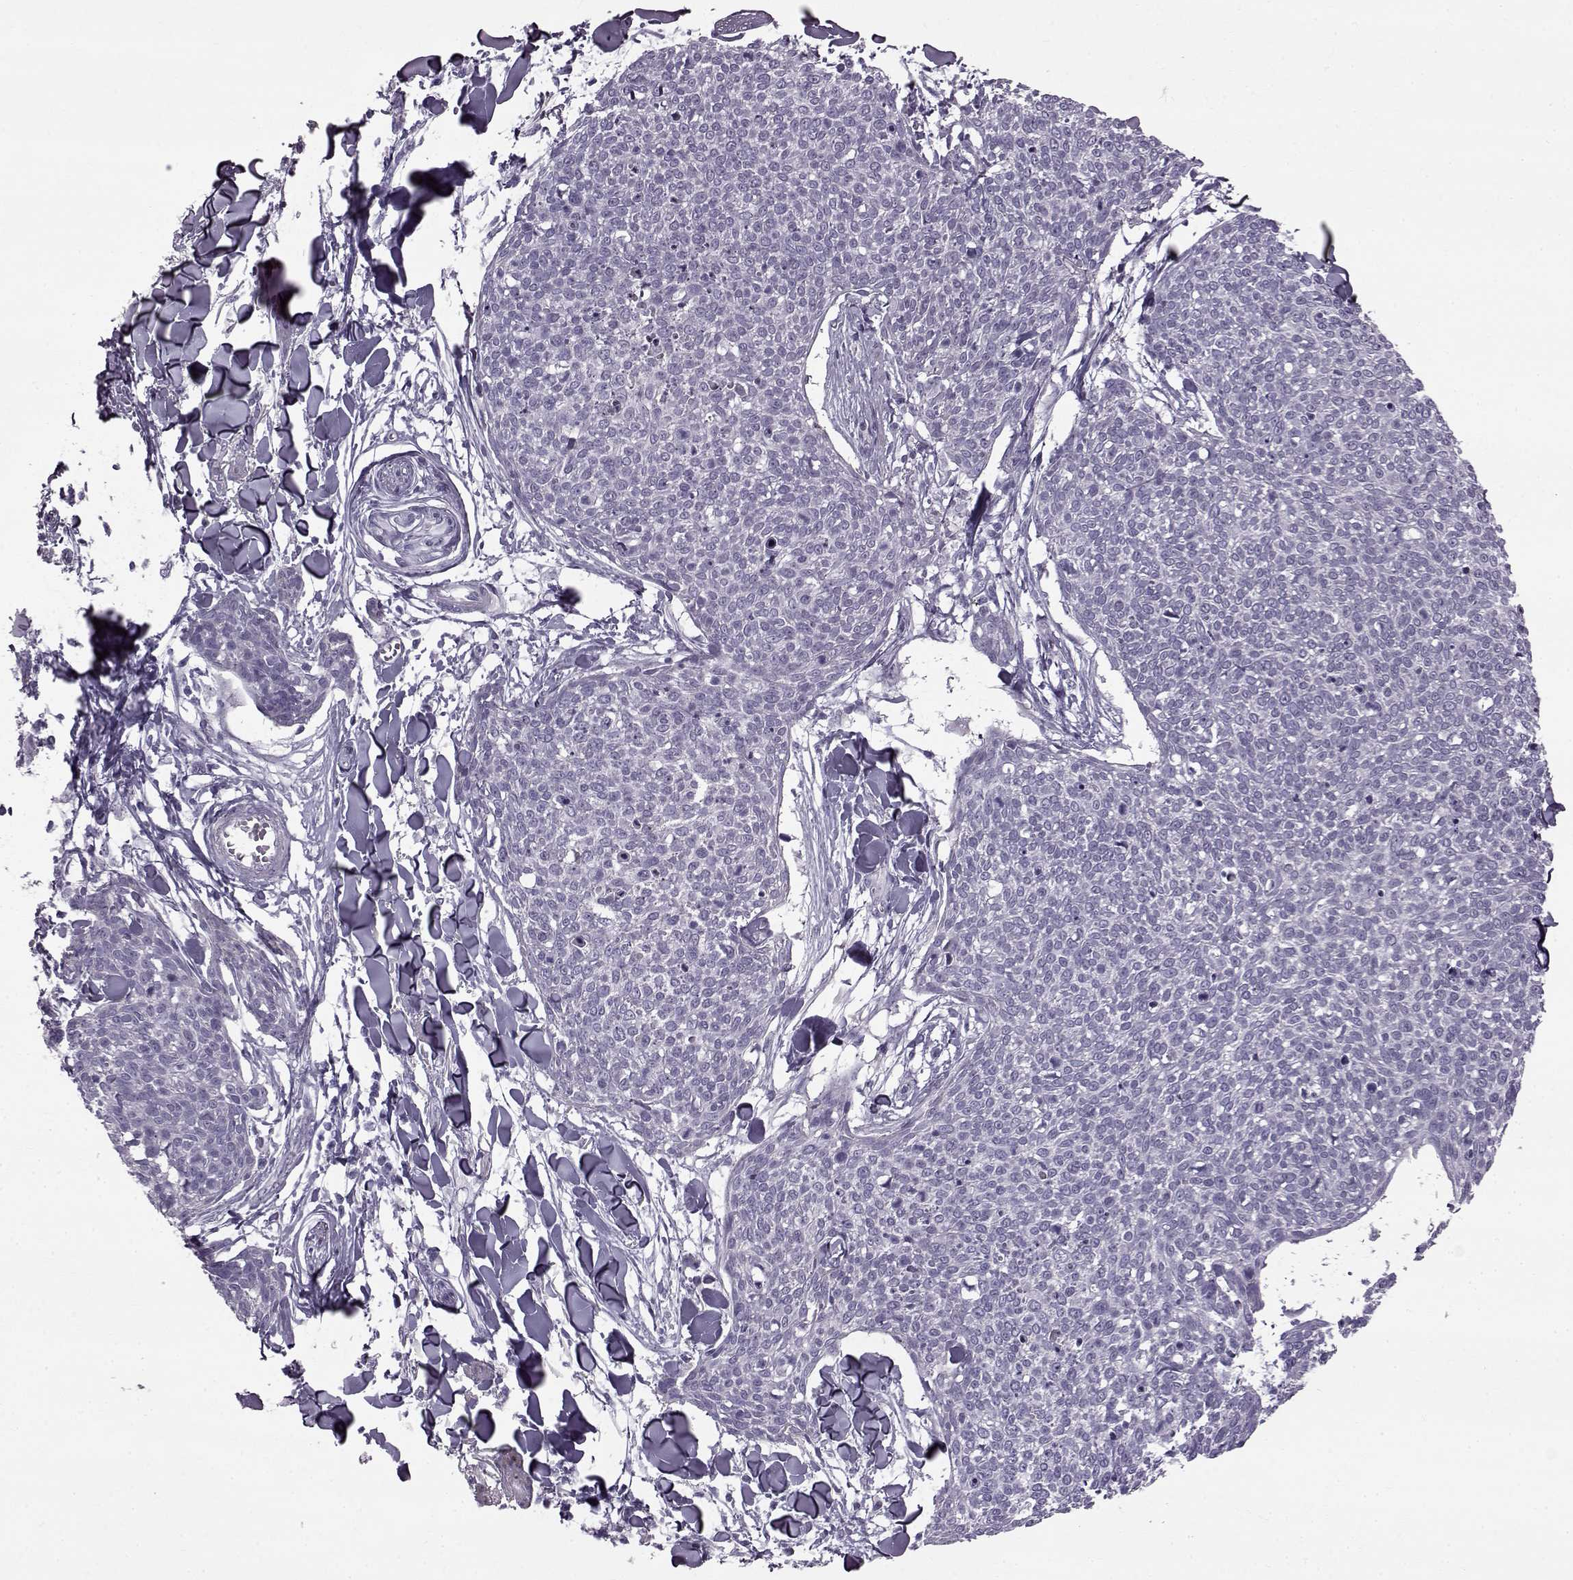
{"staining": {"intensity": "negative", "quantity": "none", "location": "none"}, "tissue": "skin cancer", "cell_type": "Tumor cells", "image_type": "cancer", "snomed": [{"axis": "morphology", "description": "Squamous cell carcinoma, NOS"}, {"axis": "topography", "description": "Skin"}, {"axis": "topography", "description": "Vulva"}], "caption": "The histopathology image exhibits no staining of tumor cells in squamous cell carcinoma (skin). (DAB (3,3'-diaminobenzidine) immunohistochemistry with hematoxylin counter stain).", "gene": "SLC28A2", "patient": {"sex": "female", "age": 75}}